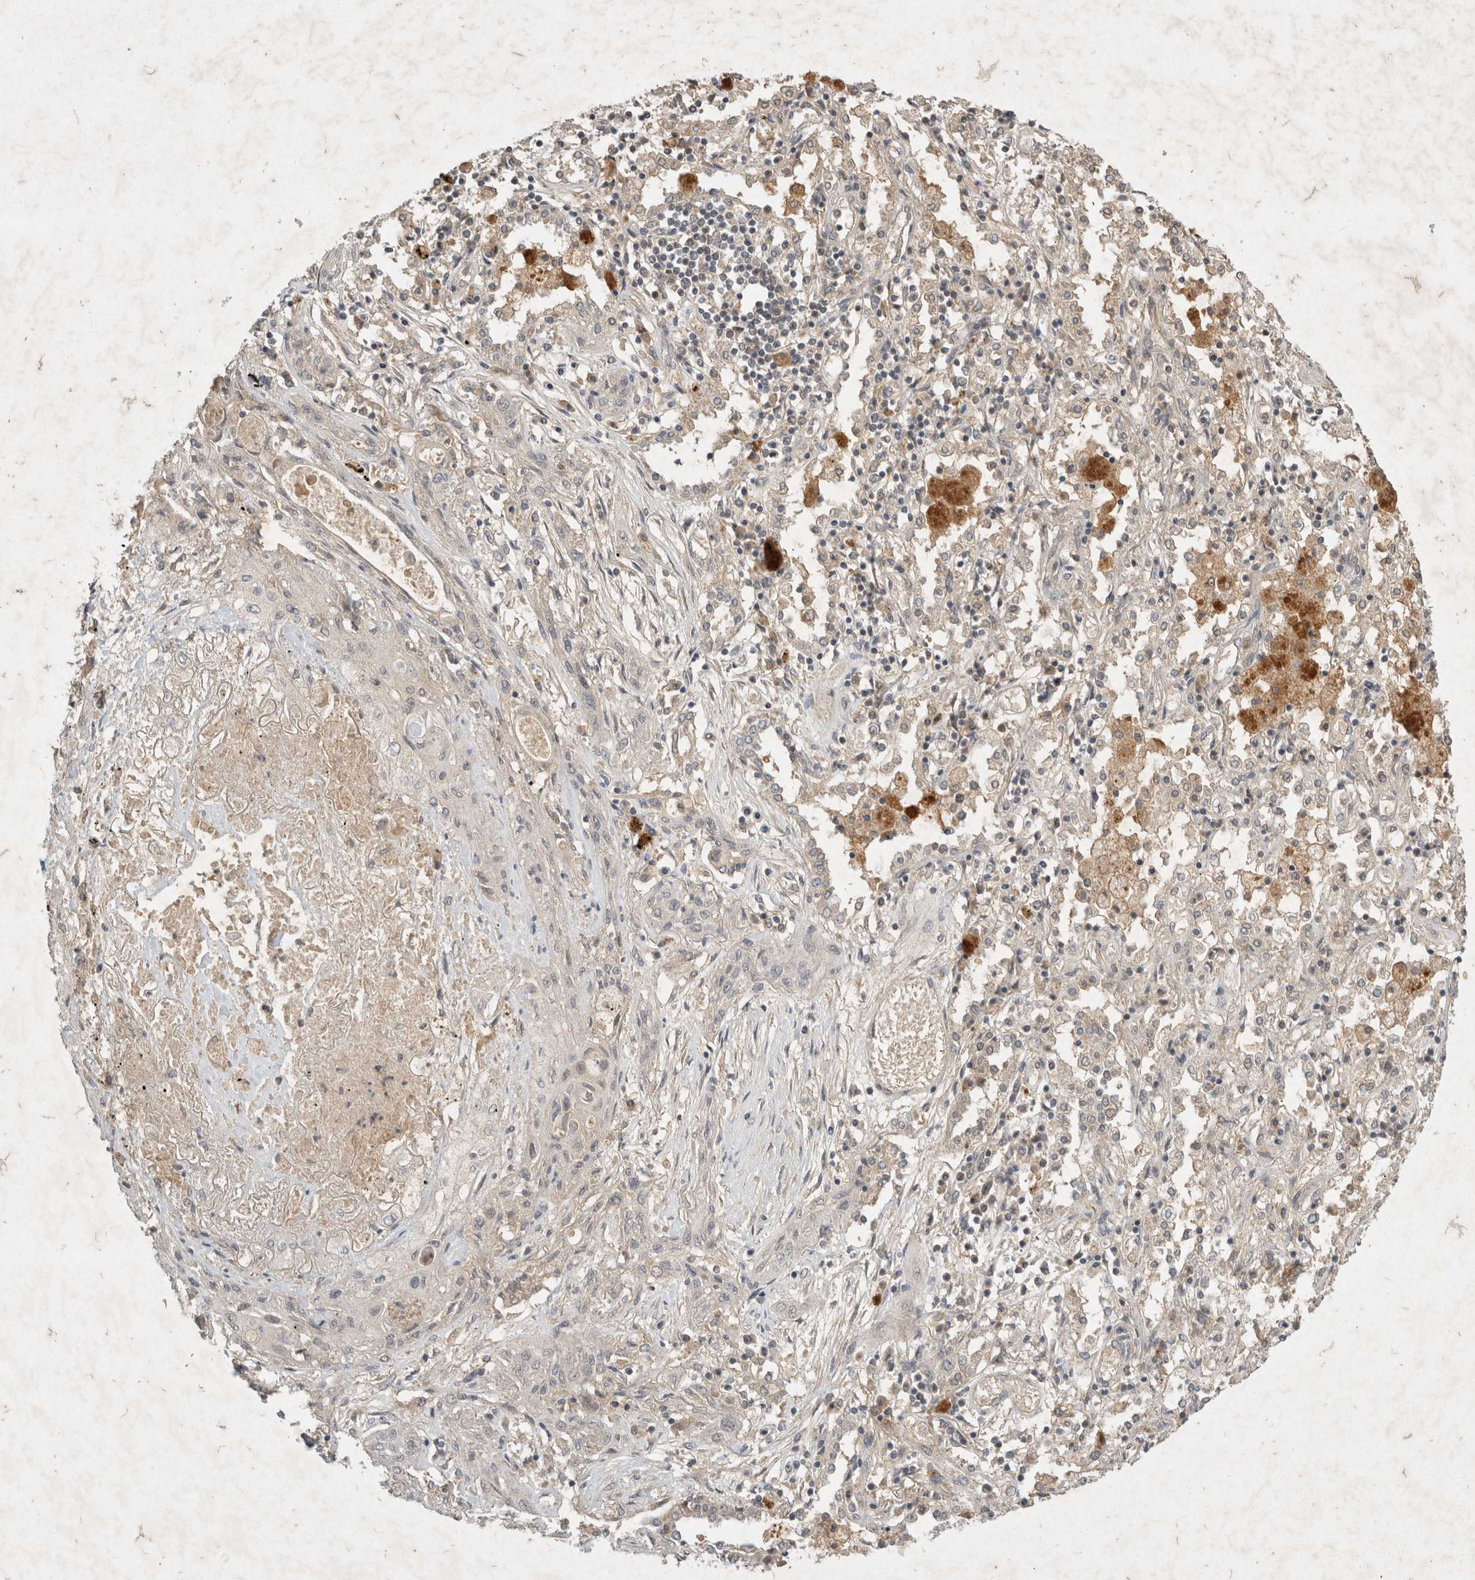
{"staining": {"intensity": "negative", "quantity": "none", "location": "none"}, "tissue": "lung cancer", "cell_type": "Tumor cells", "image_type": "cancer", "snomed": [{"axis": "morphology", "description": "Squamous cell carcinoma, NOS"}, {"axis": "topography", "description": "Lung"}], "caption": "High power microscopy image of an immunohistochemistry (IHC) image of squamous cell carcinoma (lung), revealing no significant expression in tumor cells.", "gene": "LOXL2", "patient": {"sex": "female", "age": 47}}